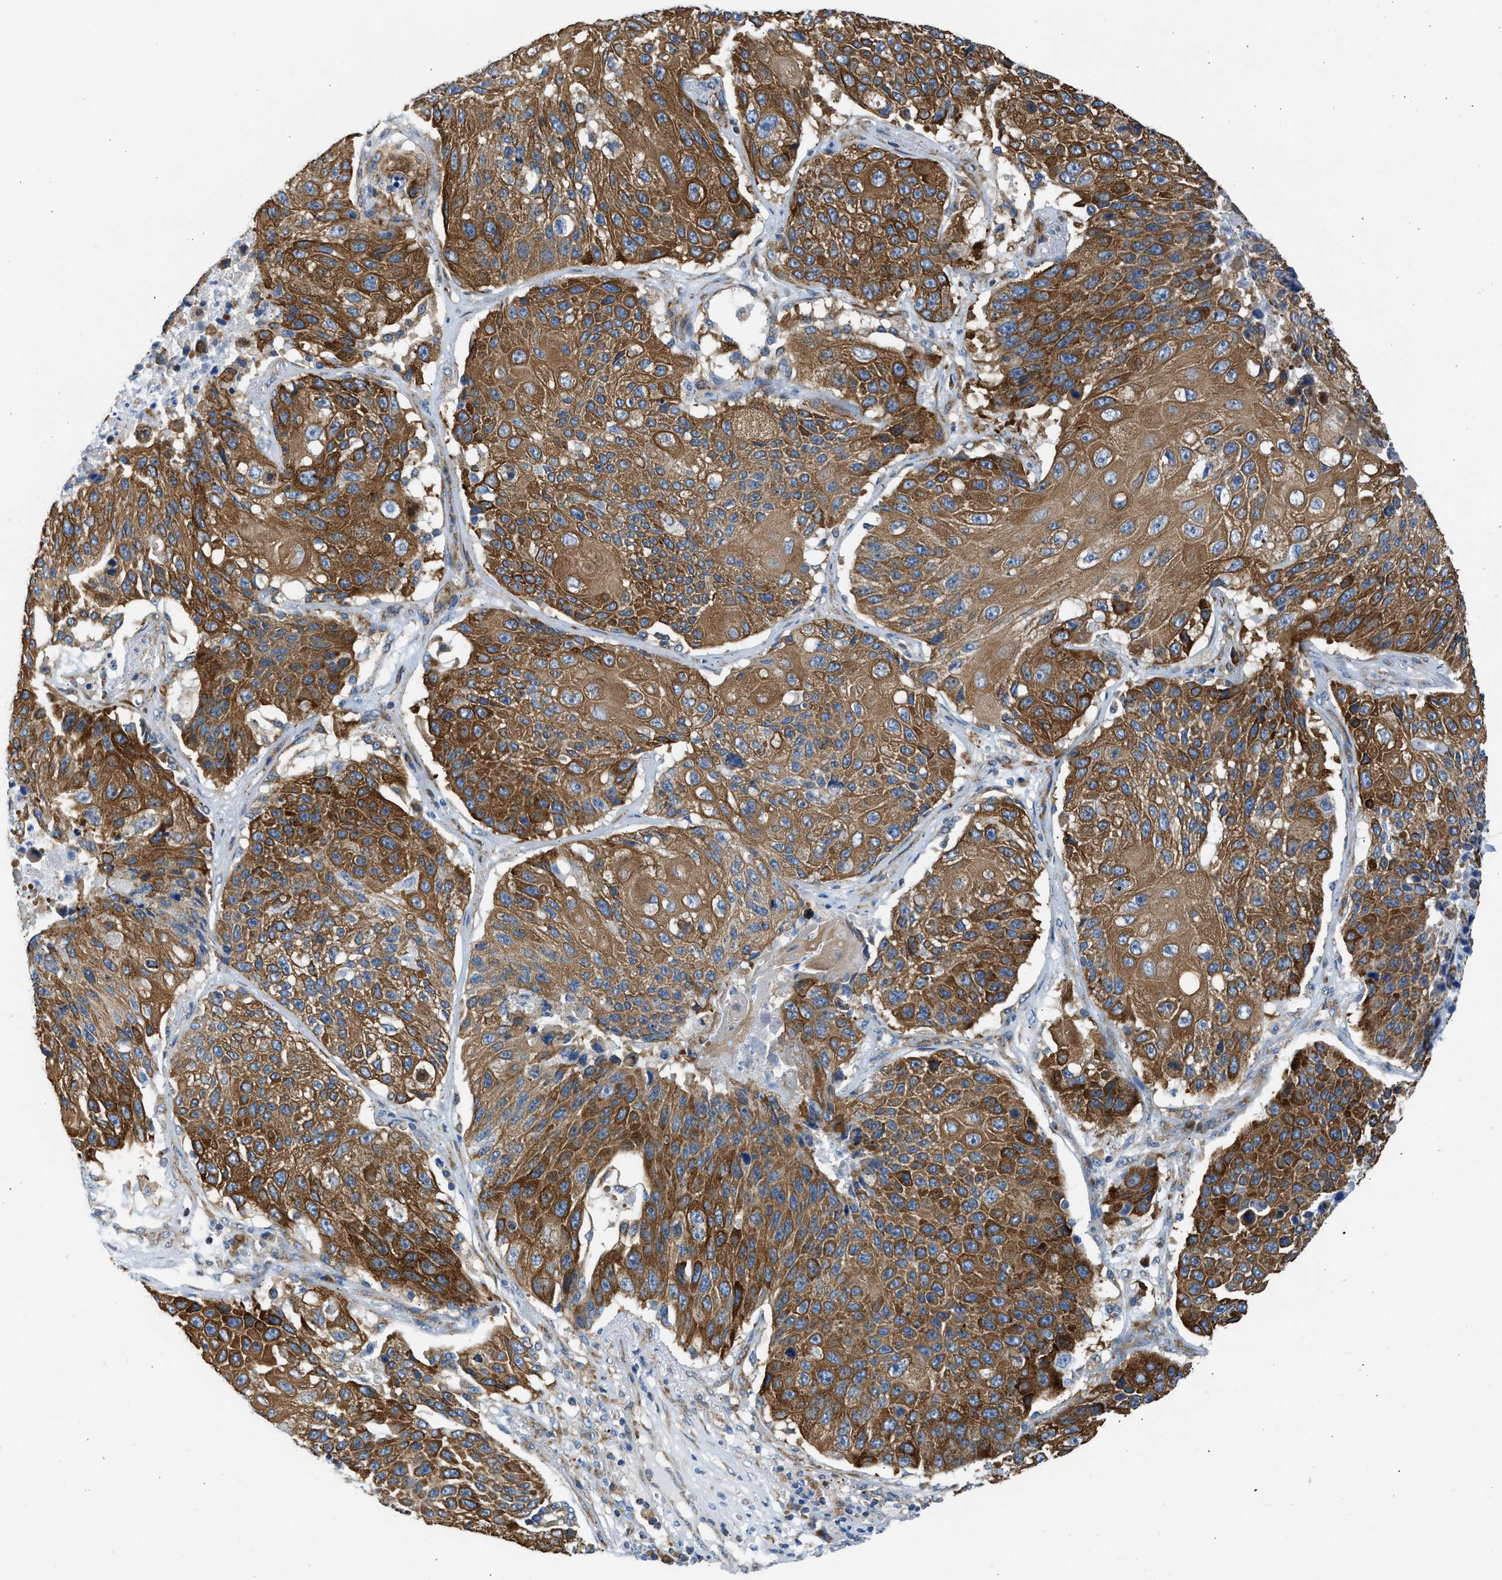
{"staining": {"intensity": "strong", "quantity": ">75%", "location": "cytoplasmic/membranous"}, "tissue": "lung cancer", "cell_type": "Tumor cells", "image_type": "cancer", "snomed": [{"axis": "morphology", "description": "Squamous cell carcinoma, NOS"}, {"axis": "topography", "description": "Lung"}], "caption": "Human lung cancer stained with a protein marker exhibits strong staining in tumor cells.", "gene": "CAMKK2", "patient": {"sex": "male", "age": 61}}